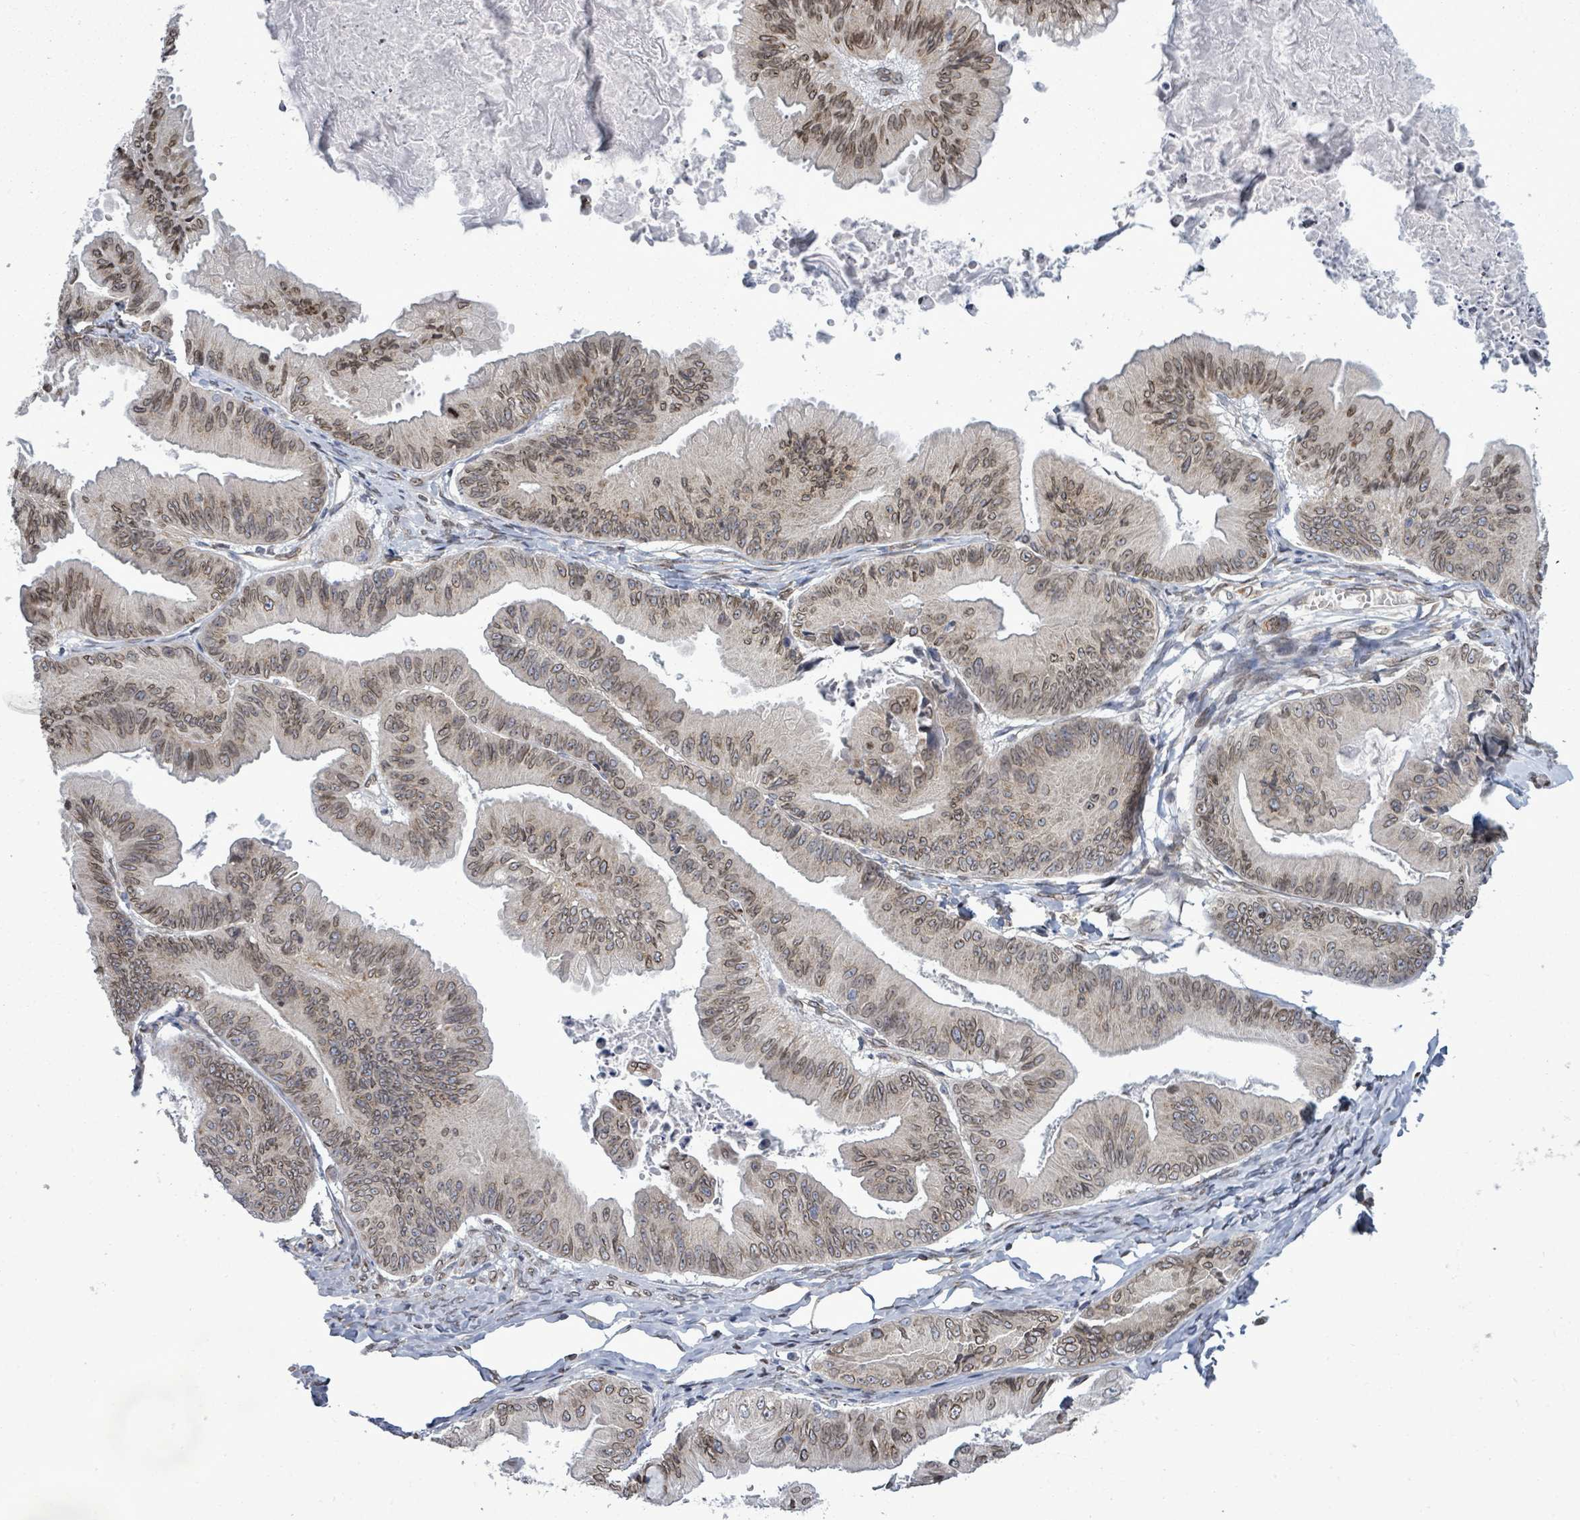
{"staining": {"intensity": "moderate", "quantity": ">75%", "location": "cytoplasmic/membranous,nuclear"}, "tissue": "ovarian cancer", "cell_type": "Tumor cells", "image_type": "cancer", "snomed": [{"axis": "morphology", "description": "Cystadenocarcinoma, mucinous, NOS"}, {"axis": "topography", "description": "Ovary"}], "caption": "This photomicrograph shows ovarian mucinous cystadenocarcinoma stained with immunohistochemistry to label a protein in brown. The cytoplasmic/membranous and nuclear of tumor cells show moderate positivity for the protein. Nuclei are counter-stained blue.", "gene": "ARFGAP1", "patient": {"sex": "female", "age": 61}}